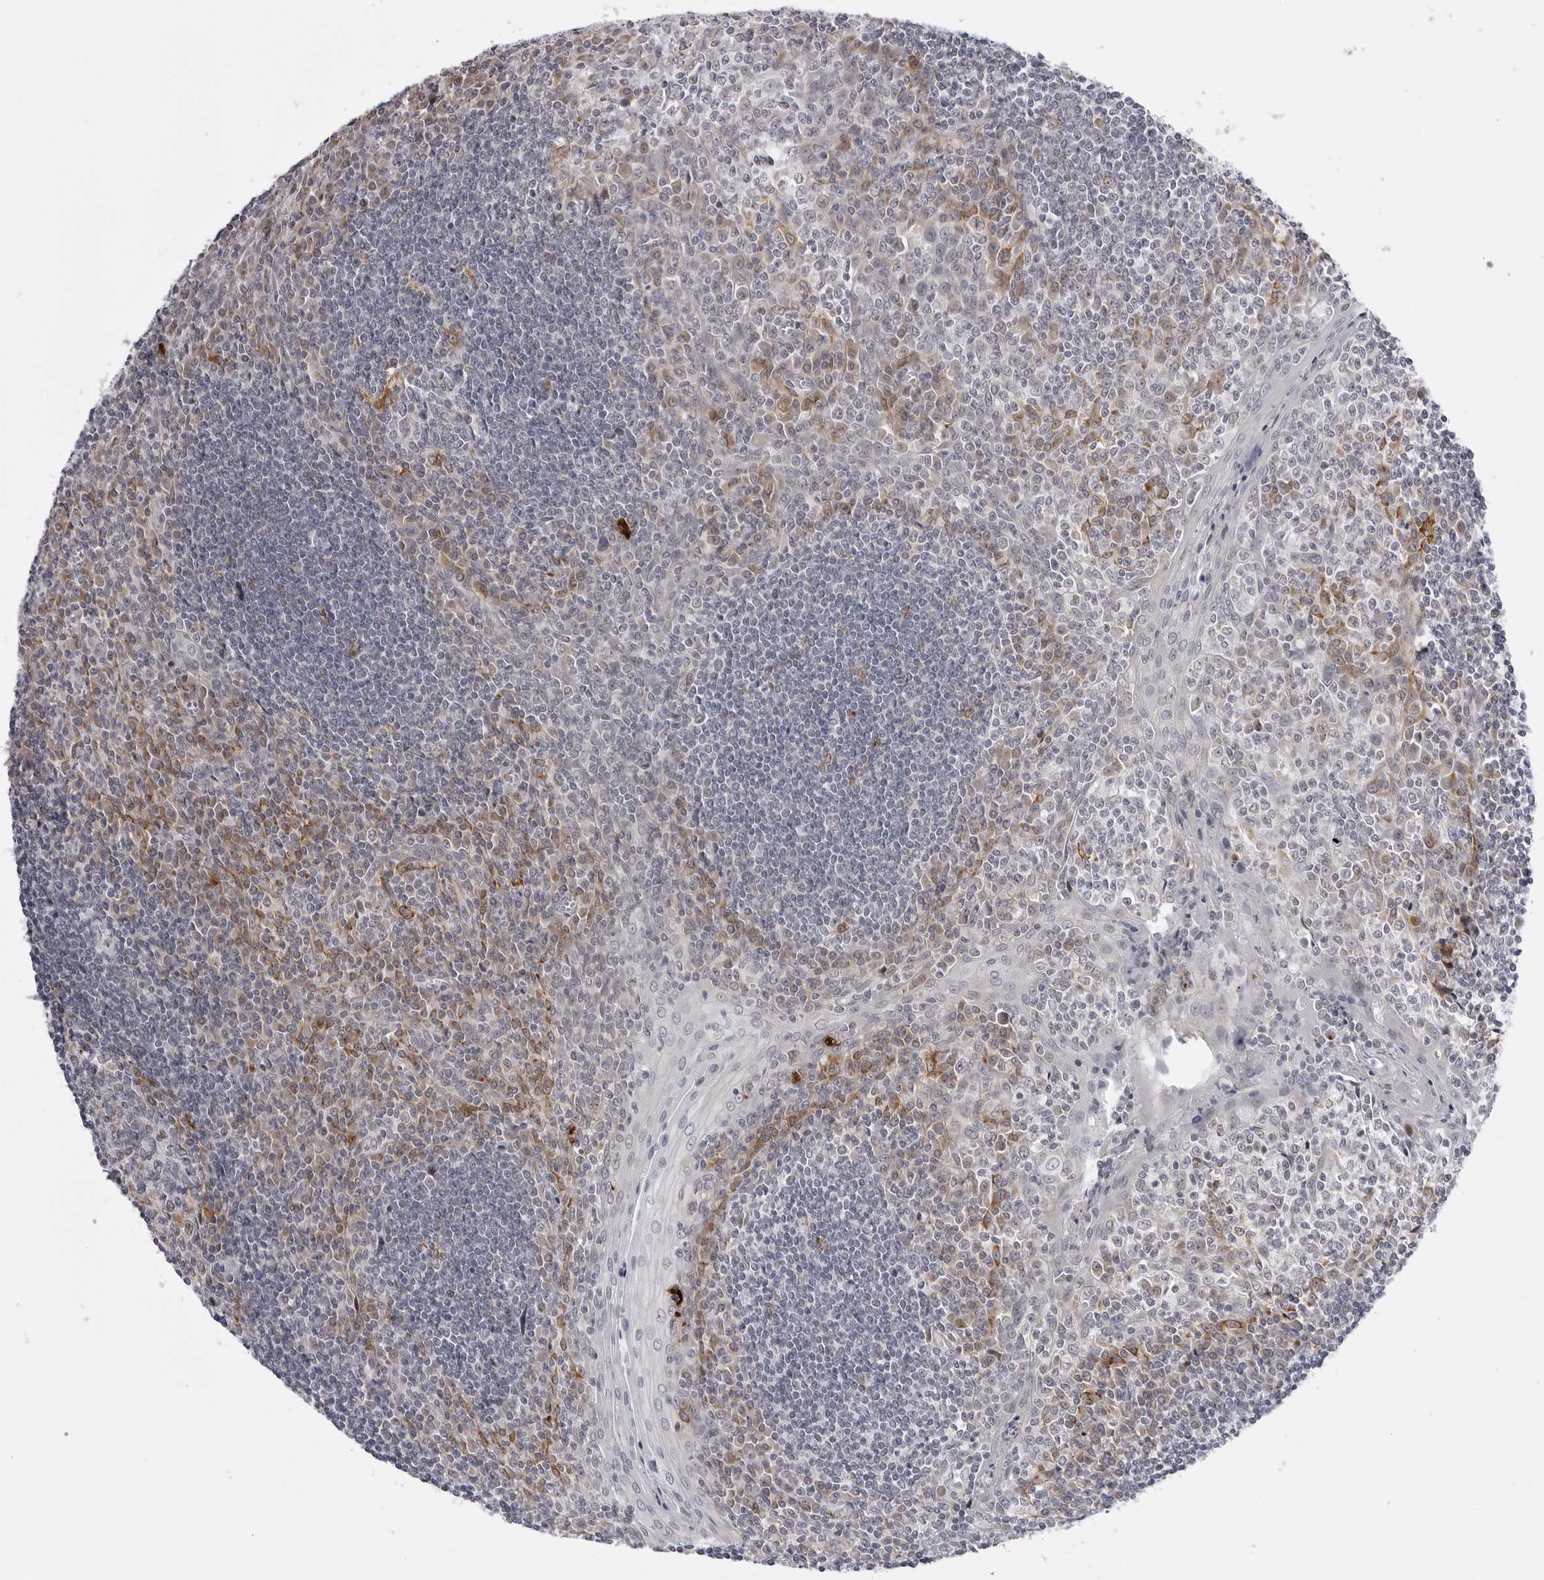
{"staining": {"intensity": "moderate", "quantity": "25%-75%", "location": "cytoplasmic/membranous"}, "tissue": "tonsil", "cell_type": "Germinal center cells", "image_type": "normal", "snomed": [{"axis": "morphology", "description": "Normal tissue, NOS"}, {"axis": "topography", "description": "Tonsil"}], "caption": "Immunohistochemistry (IHC) of benign human tonsil exhibits medium levels of moderate cytoplasmic/membranous positivity in approximately 25%-75% of germinal center cells. The protein is shown in brown color, while the nuclei are stained blue.", "gene": "CDK20", "patient": {"sex": "male", "age": 27}}